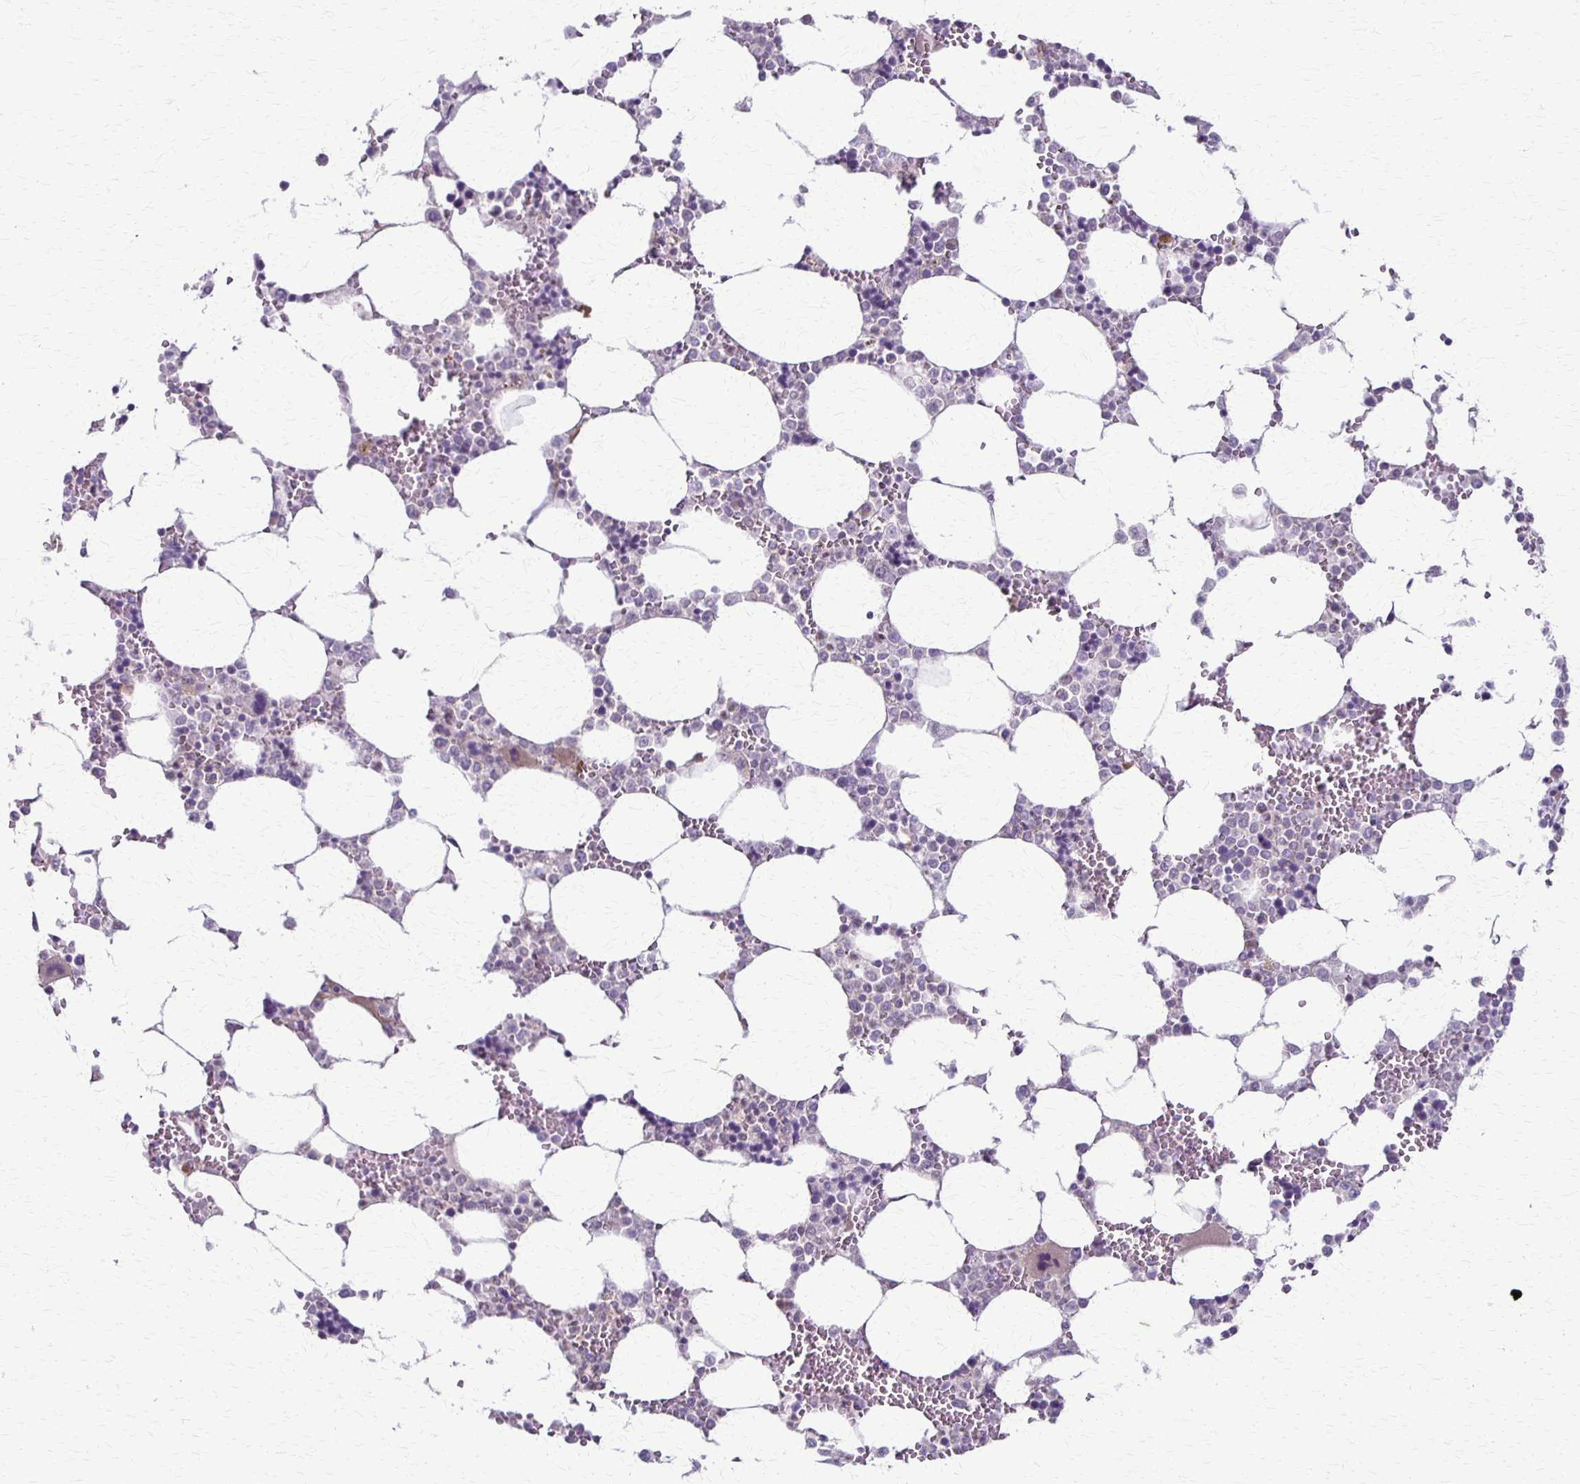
{"staining": {"intensity": "negative", "quantity": "none", "location": "none"}, "tissue": "bone marrow", "cell_type": "Hematopoietic cells", "image_type": "normal", "snomed": [{"axis": "morphology", "description": "Normal tissue, NOS"}, {"axis": "topography", "description": "Bone marrow"}], "caption": "Immunohistochemistry (IHC) micrograph of normal human bone marrow stained for a protein (brown), which reveals no expression in hematopoietic cells. (DAB (3,3'-diaminobenzidine) IHC visualized using brightfield microscopy, high magnification).", "gene": "SLC35E2B", "patient": {"sex": "male", "age": 64}}